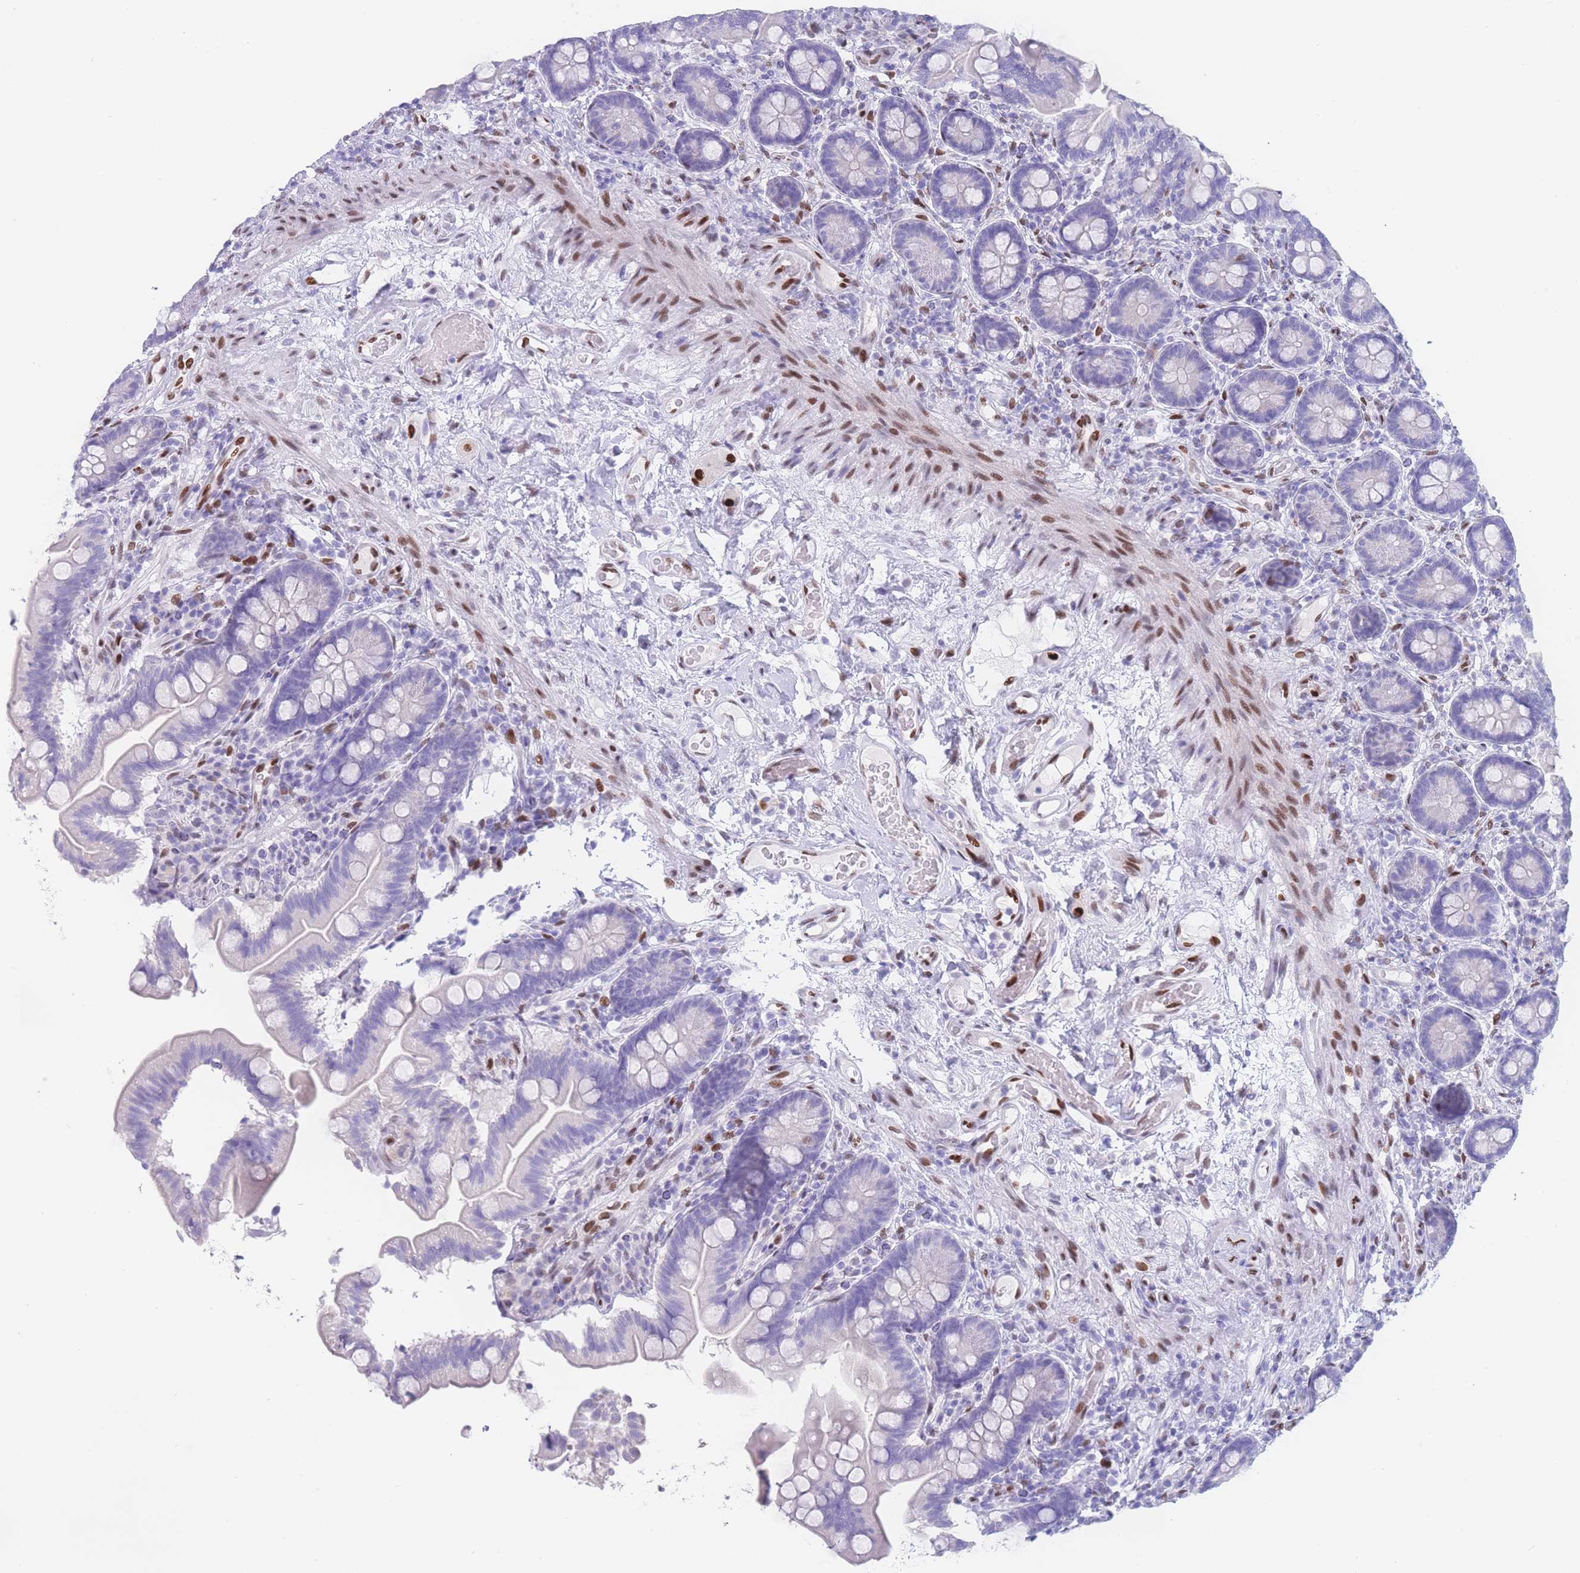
{"staining": {"intensity": "negative", "quantity": "none", "location": "none"}, "tissue": "small intestine", "cell_type": "Glandular cells", "image_type": "normal", "snomed": [{"axis": "morphology", "description": "Normal tissue, NOS"}, {"axis": "topography", "description": "Small intestine"}], "caption": "Immunohistochemistry micrograph of benign small intestine: human small intestine stained with DAB (3,3'-diaminobenzidine) reveals no significant protein positivity in glandular cells.", "gene": "PSMB5", "patient": {"sex": "female", "age": 64}}